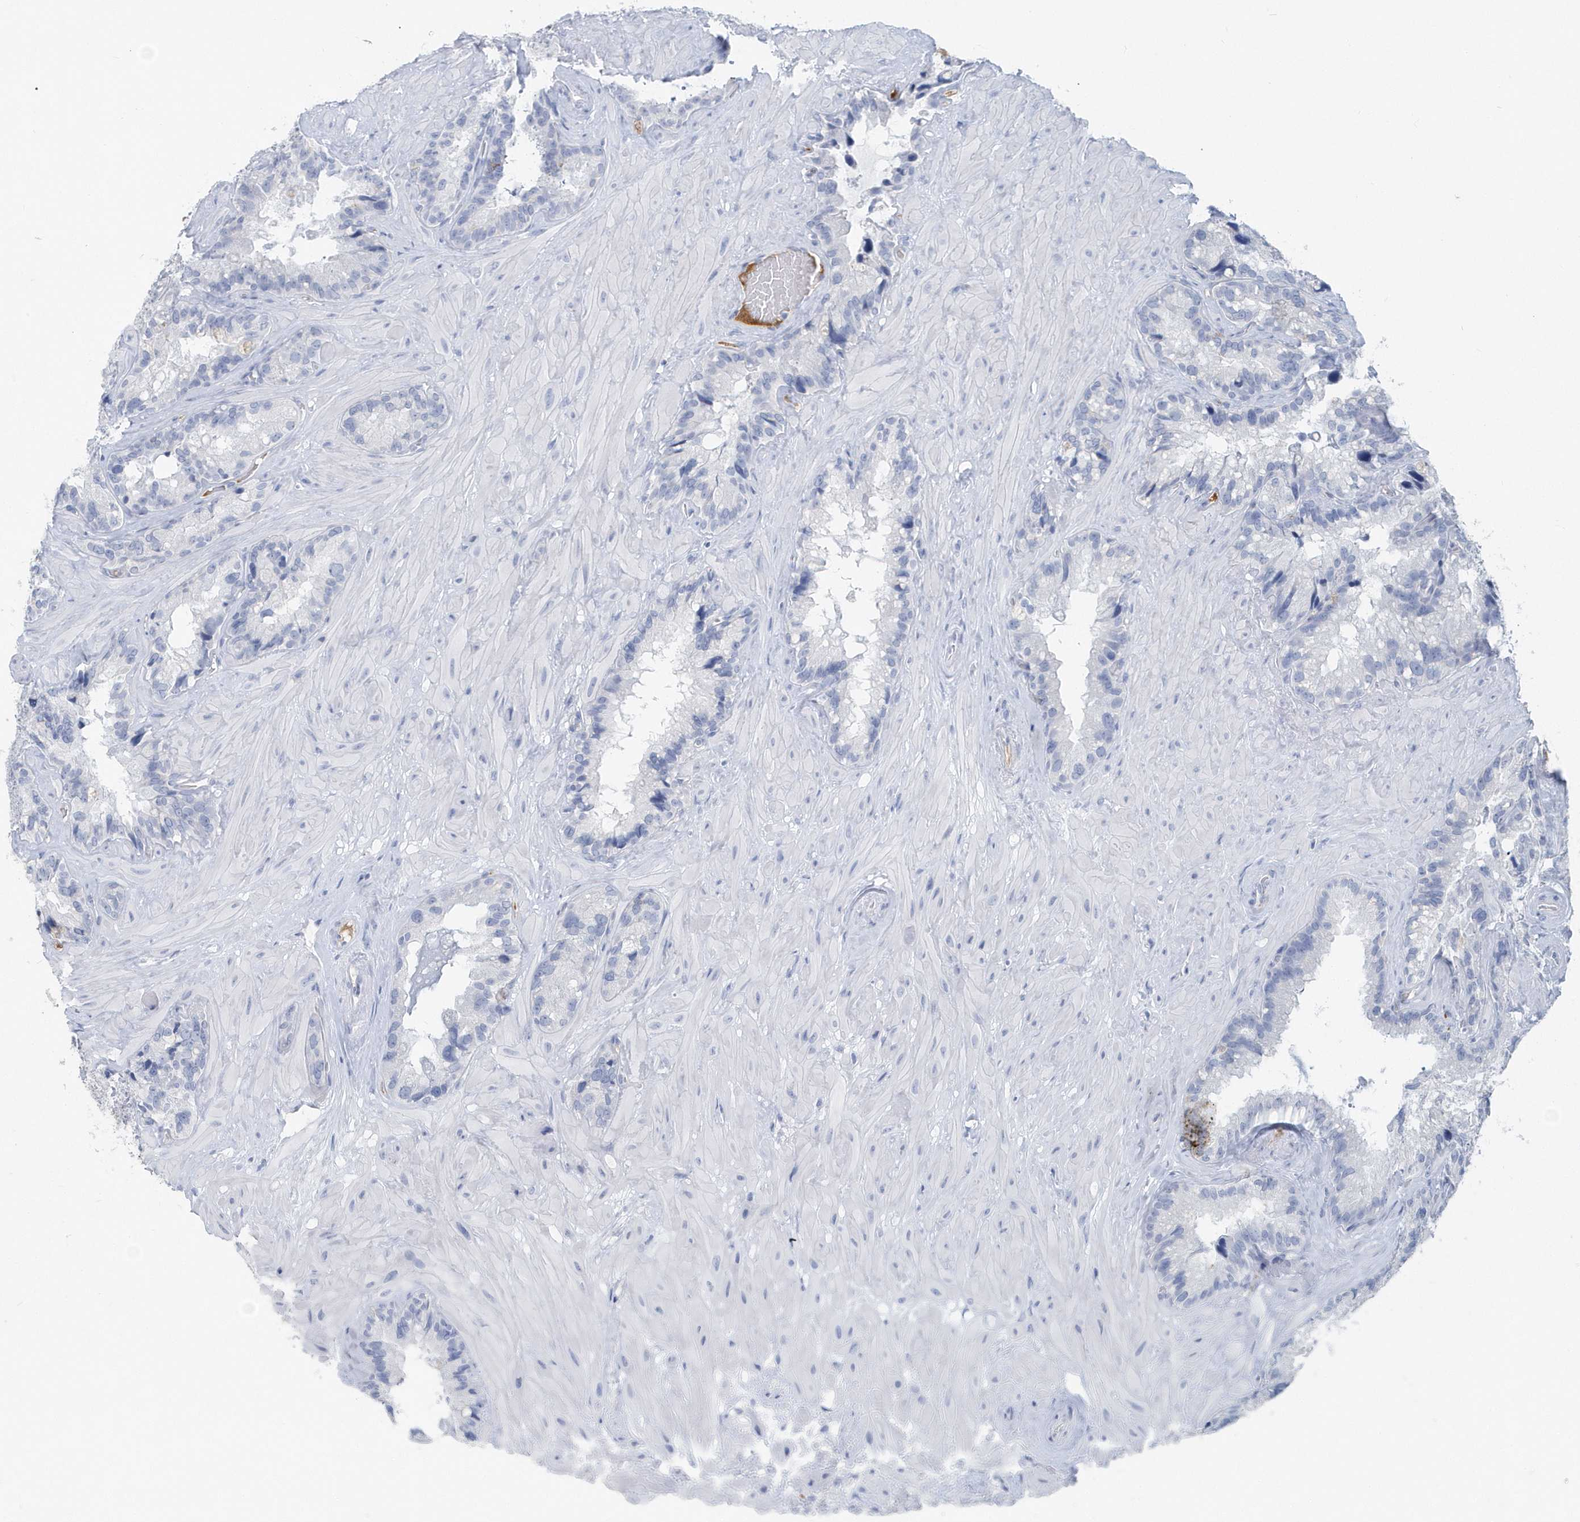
{"staining": {"intensity": "negative", "quantity": "none", "location": "none"}, "tissue": "seminal vesicle", "cell_type": "Glandular cells", "image_type": "normal", "snomed": [{"axis": "morphology", "description": "Normal tissue, NOS"}, {"axis": "topography", "description": "Prostate"}, {"axis": "topography", "description": "Seminal veicle"}], "caption": "Immunohistochemical staining of unremarkable seminal vesicle exhibits no significant staining in glandular cells.", "gene": "JCHAIN", "patient": {"sex": "male", "age": 68}}